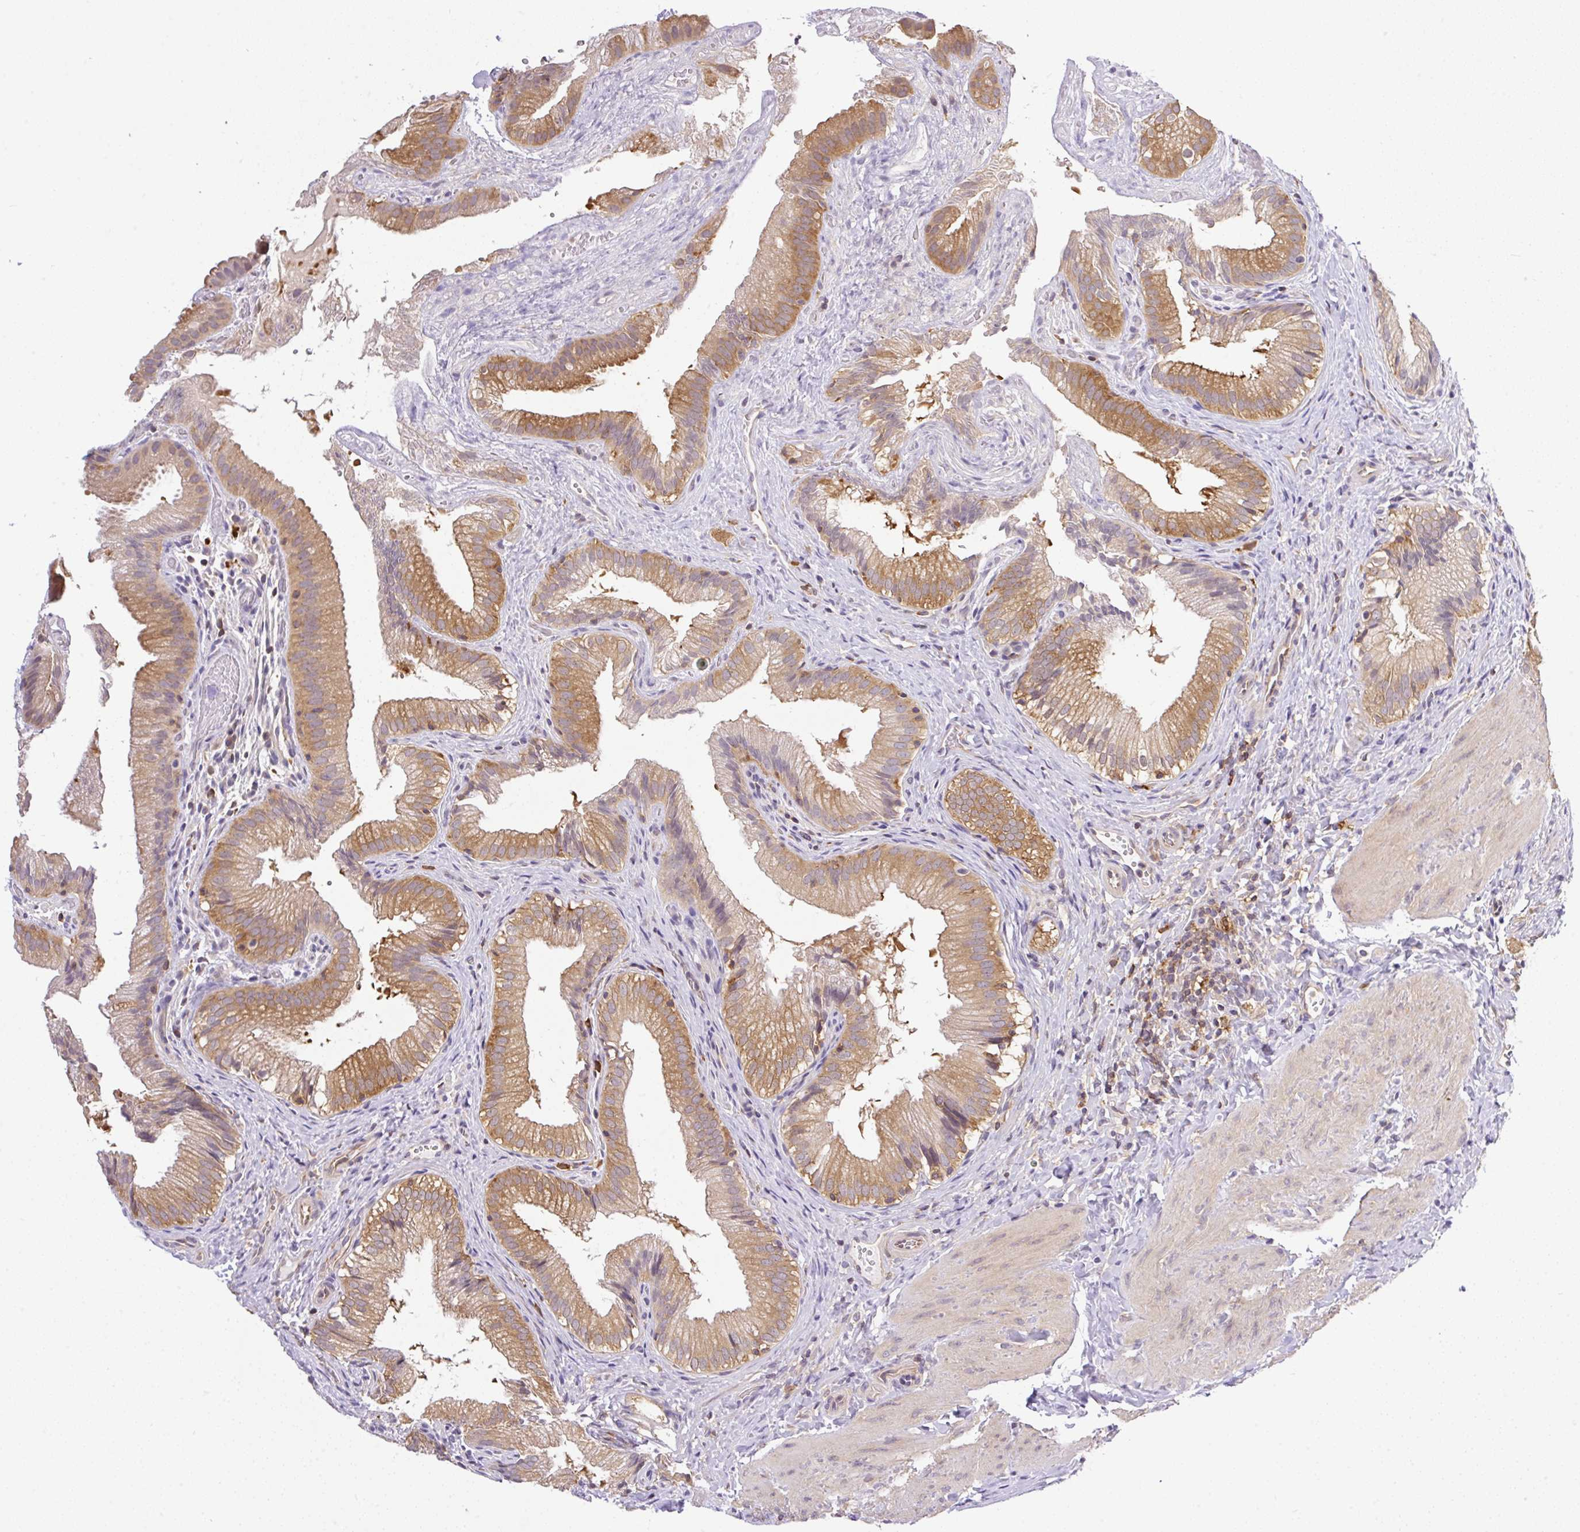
{"staining": {"intensity": "moderate", "quantity": "25%-75%", "location": "cytoplasmic/membranous"}, "tissue": "gallbladder", "cell_type": "Glandular cells", "image_type": "normal", "snomed": [{"axis": "morphology", "description": "Normal tissue, NOS"}, {"axis": "topography", "description": "Gallbladder"}], "caption": "Gallbladder stained with immunohistochemistry shows moderate cytoplasmic/membranous positivity in about 25%-75% of glandular cells.", "gene": "CAMK2A", "patient": {"sex": "female", "age": 30}}